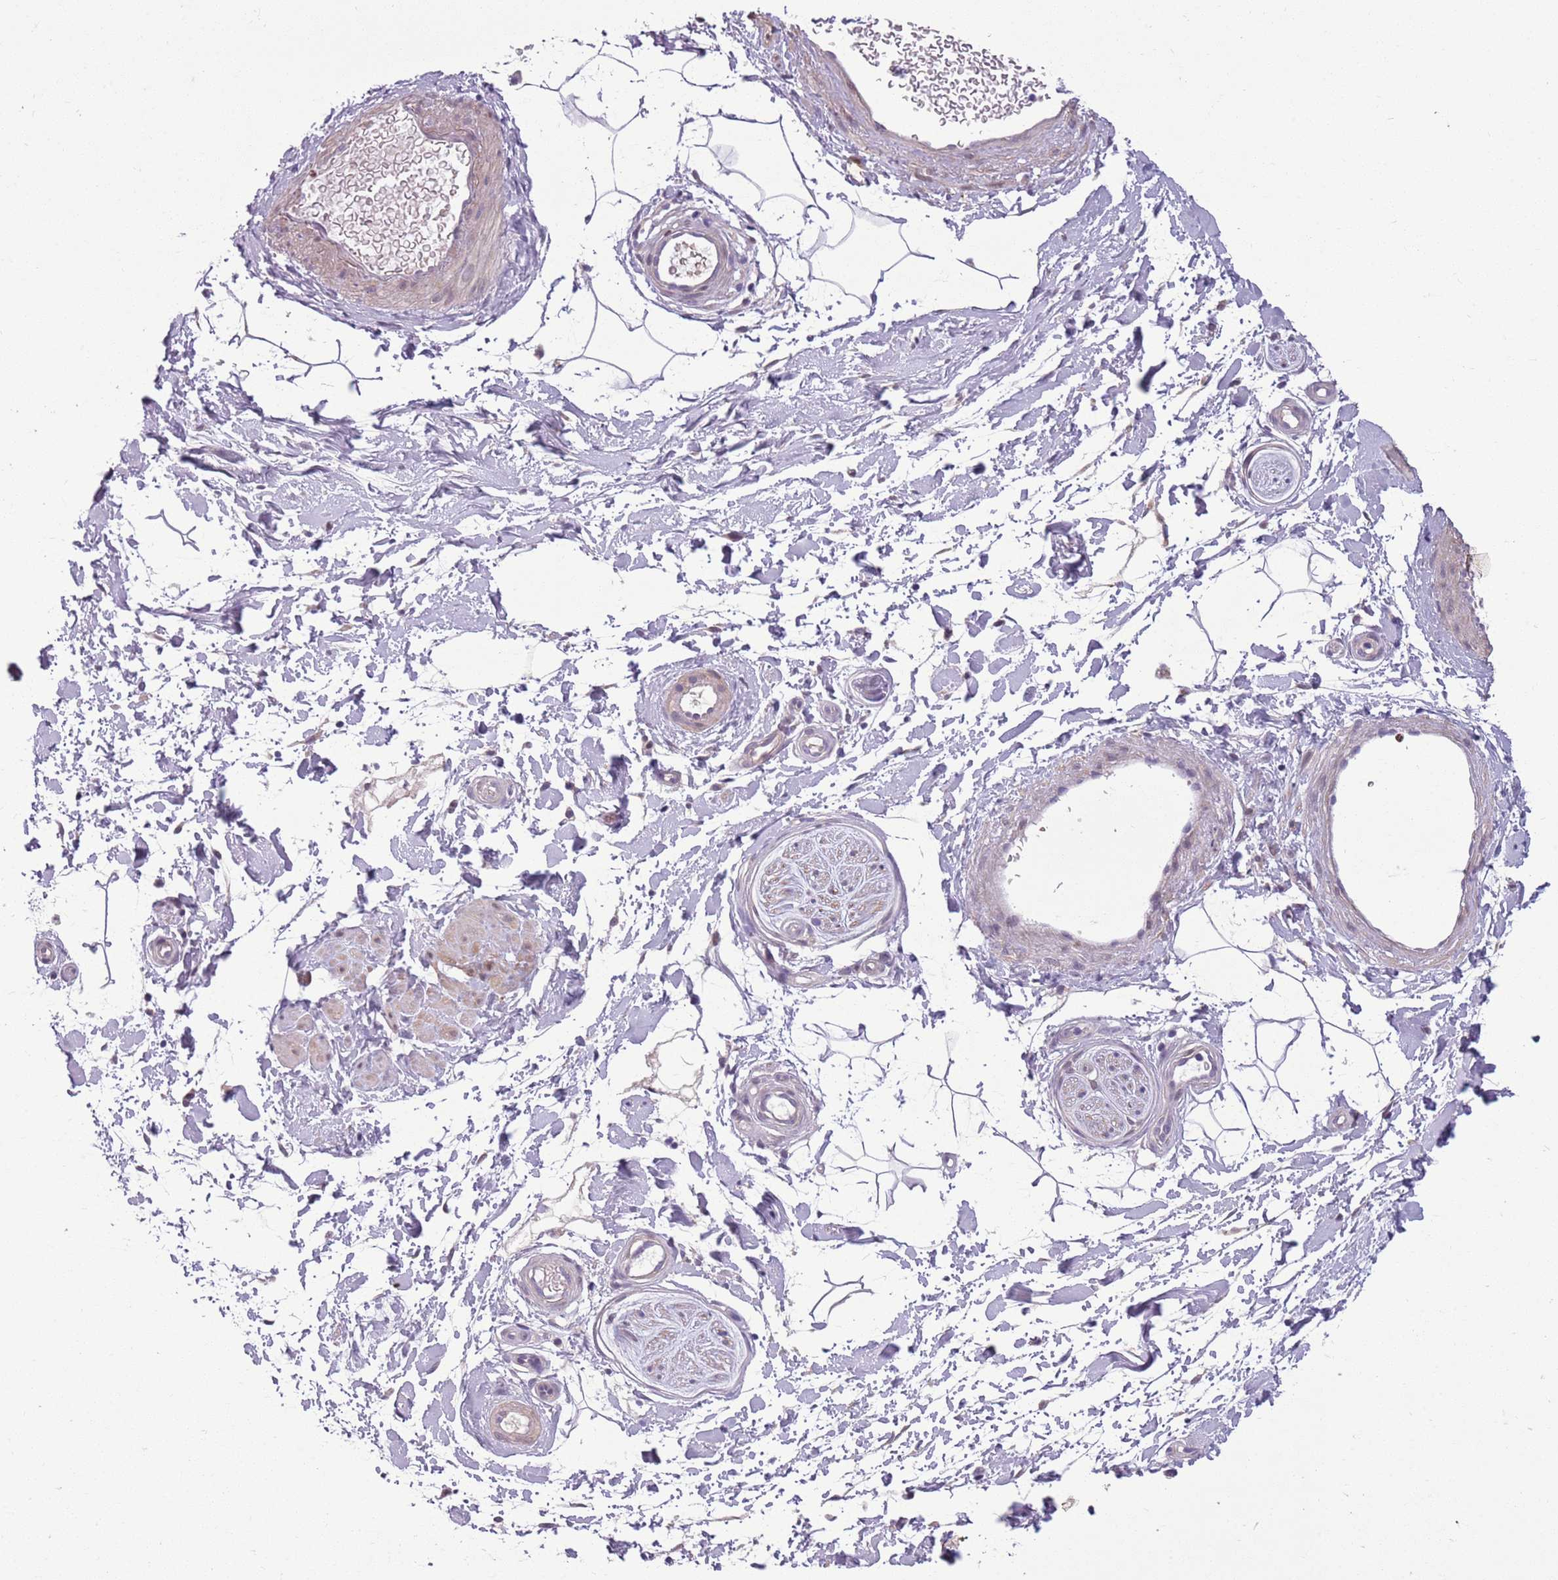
{"staining": {"intensity": "negative", "quantity": "none", "location": "none"}, "tissue": "adipose tissue", "cell_type": "Adipocytes", "image_type": "normal", "snomed": [{"axis": "morphology", "description": "Normal tissue, NOS"}, {"axis": "topography", "description": "Soft tissue"}, {"axis": "topography", "description": "Adipose tissue"}, {"axis": "topography", "description": "Vascular tissue"}, {"axis": "topography", "description": "Peripheral nerve tissue"}], "caption": "This is a micrograph of immunohistochemistry staining of normal adipose tissue, which shows no positivity in adipocytes.", "gene": "ADCY7", "patient": {"sex": "male", "age": 74}}